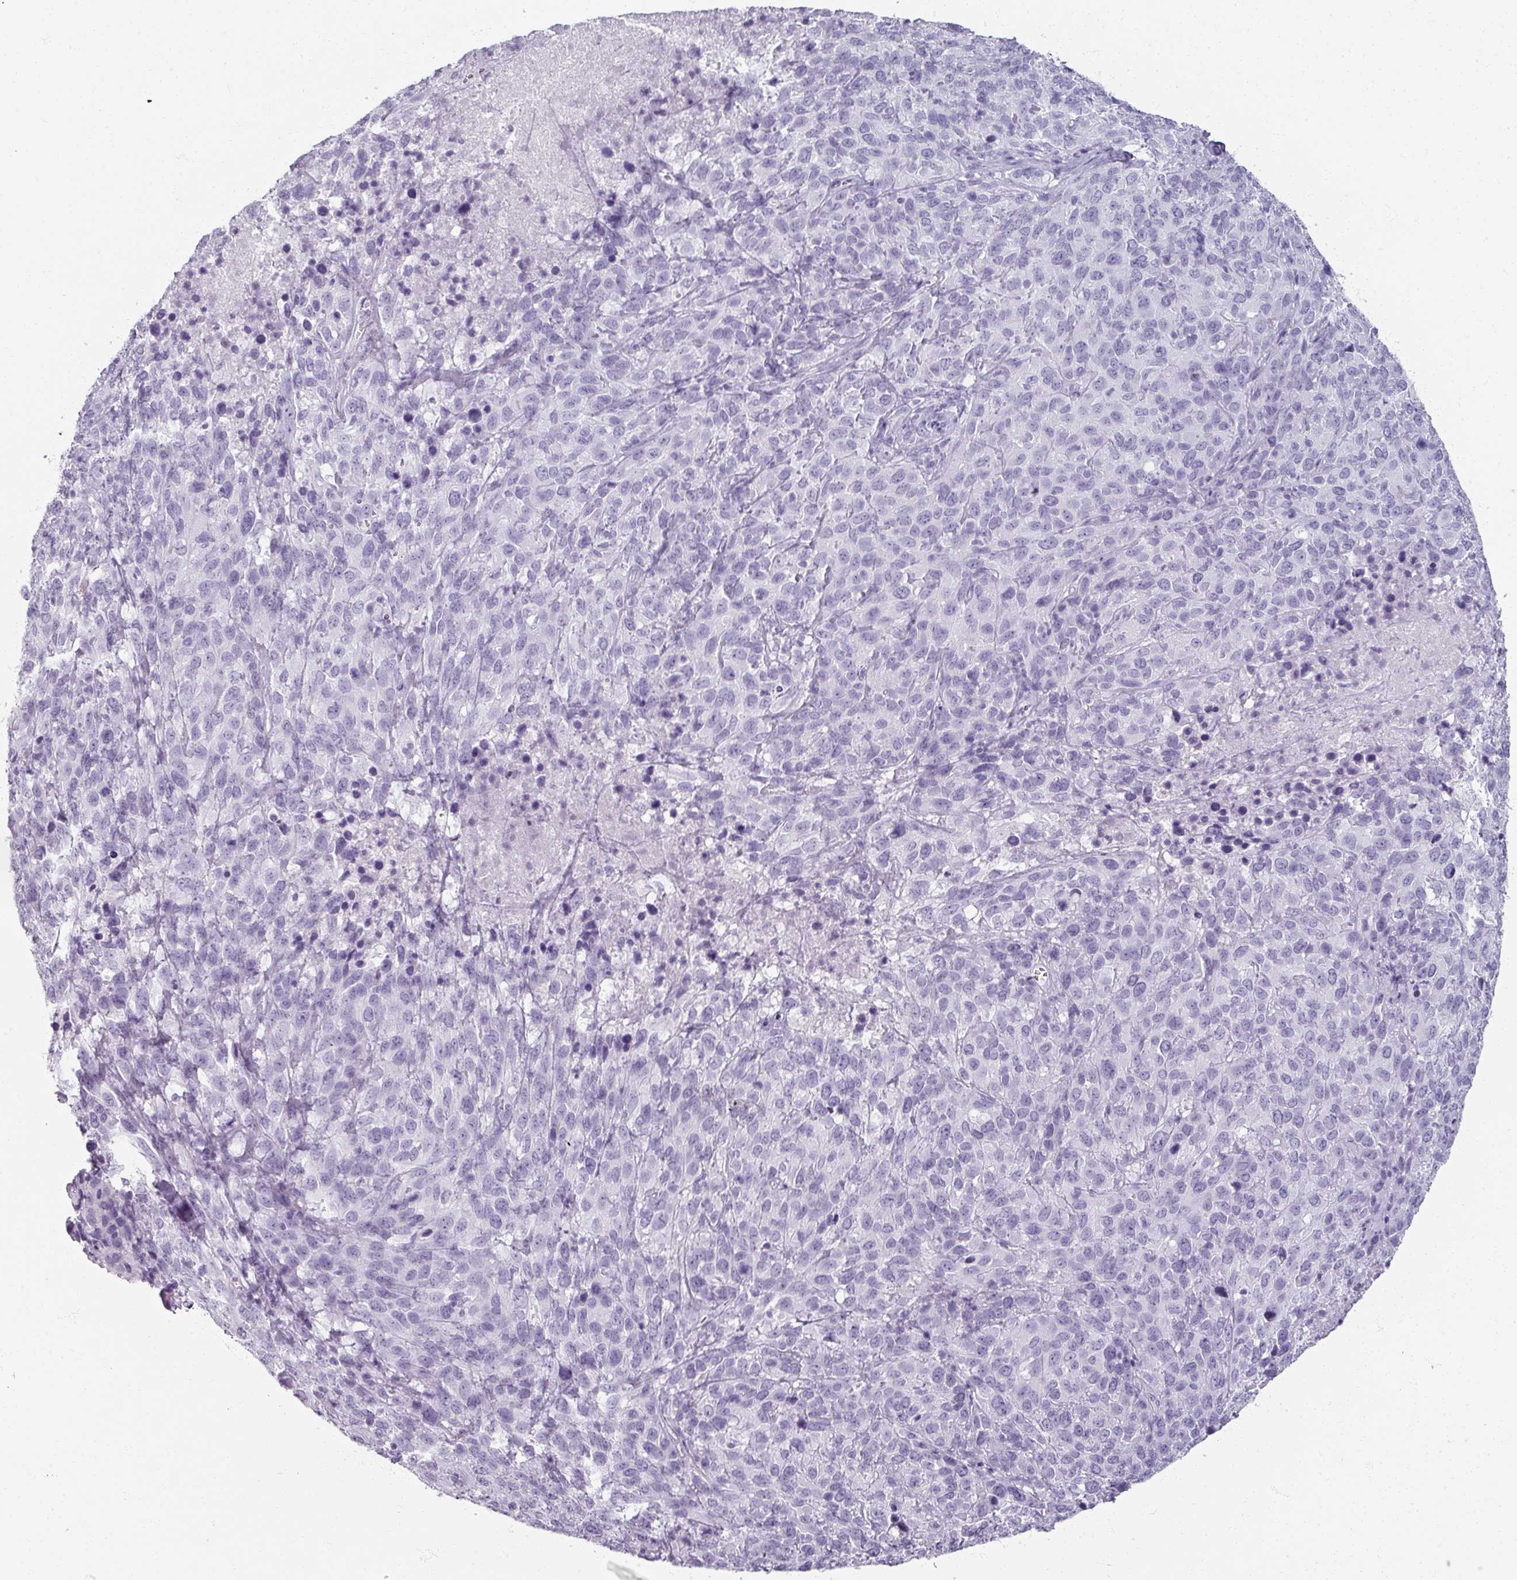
{"staining": {"intensity": "negative", "quantity": "none", "location": "none"}, "tissue": "cervical cancer", "cell_type": "Tumor cells", "image_type": "cancer", "snomed": [{"axis": "morphology", "description": "Squamous cell carcinoma, NOS"}, {"axis": "topography", "description": "Cervix"}], "caption": "The image exhibits no staining of tumor cells in cervical squamous cell carcinoma.", "gene": "REG3G", "patient": {"sex": "female", "age": 51}}